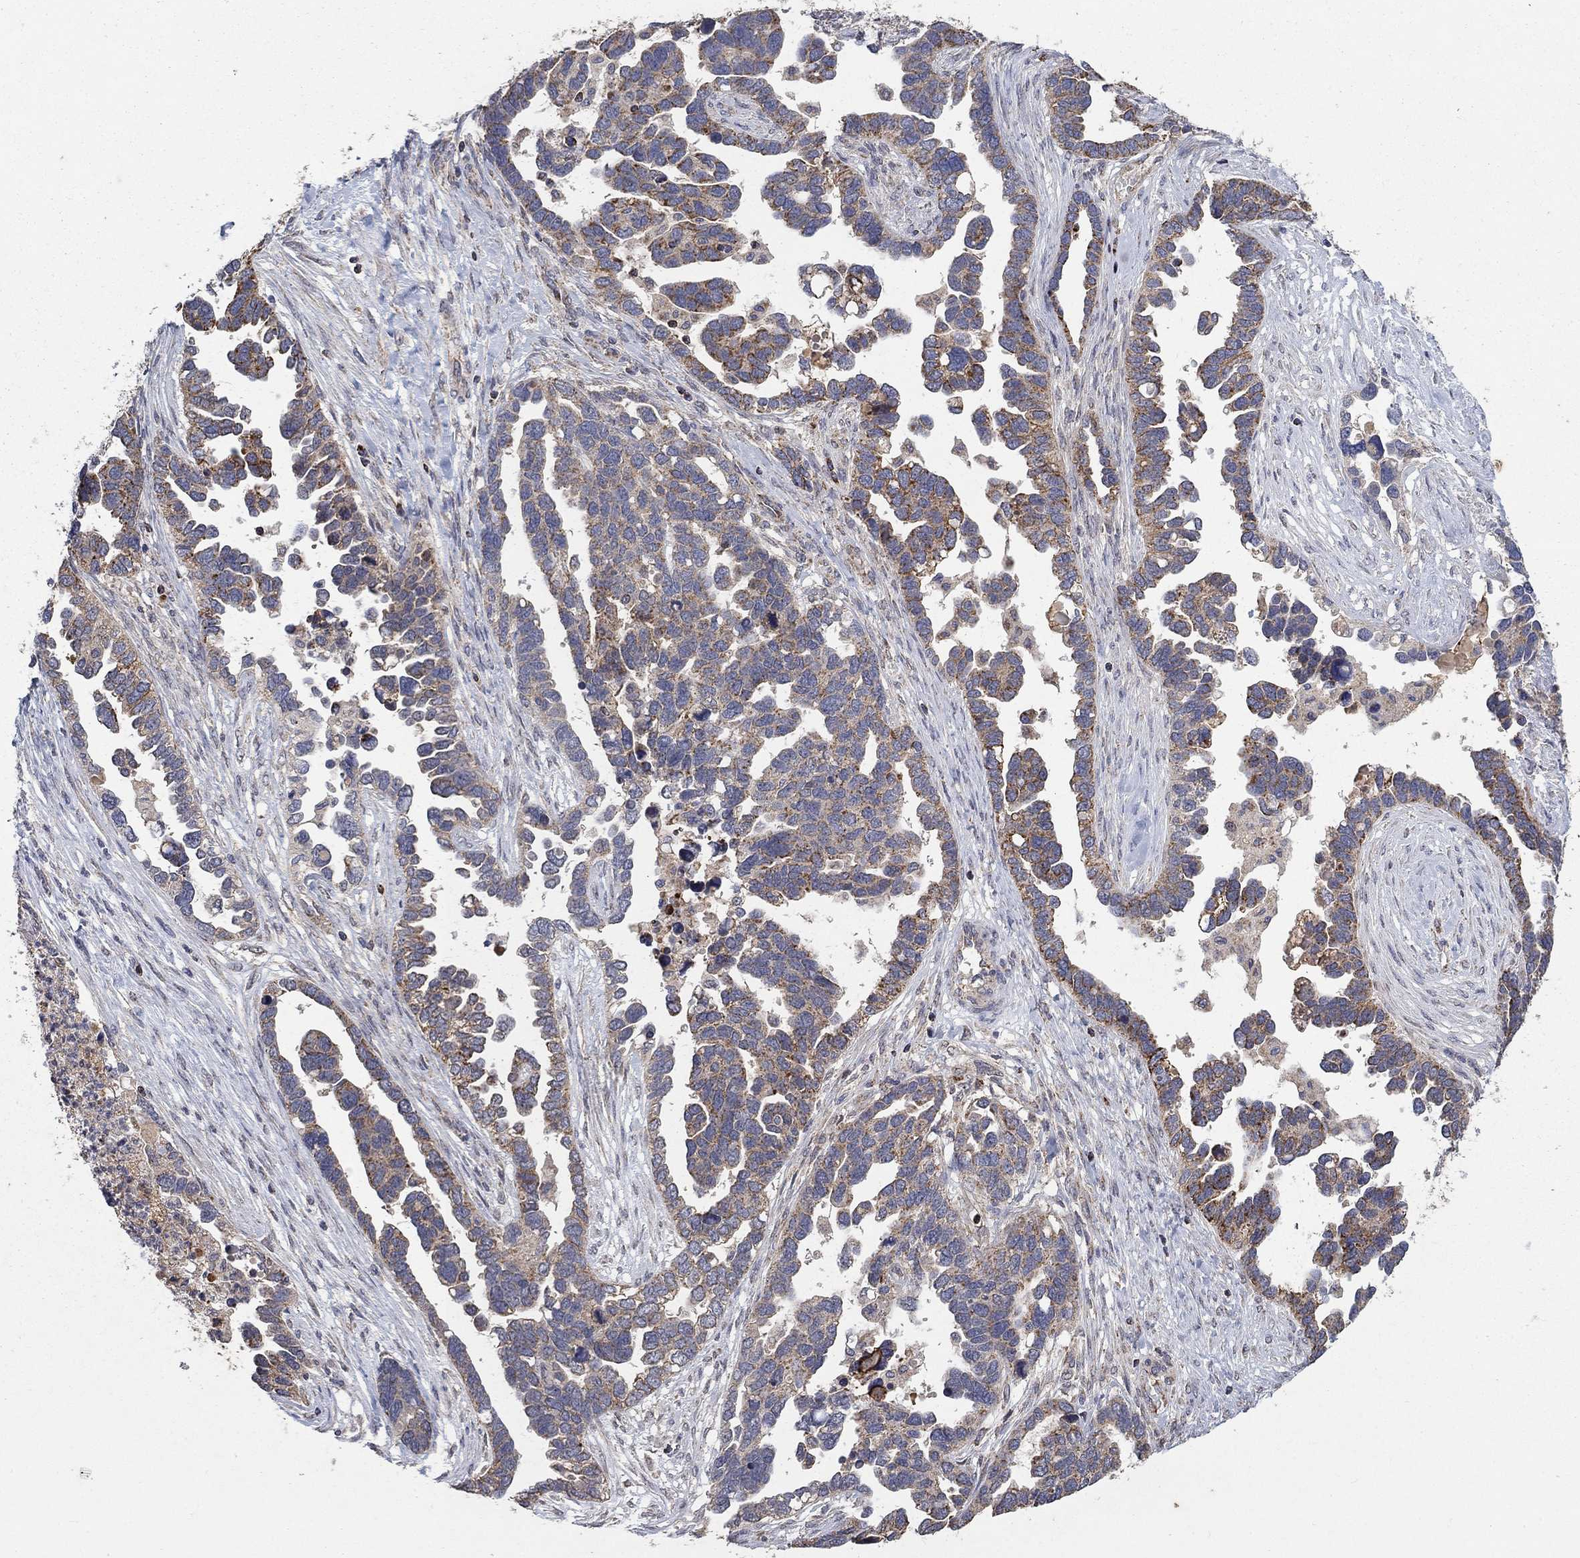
{"staining": {"intensity": "strong", "quantity": "<25%", "location": "cytoplasmic/membranous"}, "tissue": "ovarian cancer", "cell_type": "Tumor cells", "image_type": "cancer", "snomed": [{"axis": "morphology", "description": "Cystadenocarcinoma, serous, NOS"}, {"axis": "topography", "description": "Ovary"}], "caption": "IHC histopathology image of neoplastic tissue: human ovarian cancer stained using IHC exhibits medium levels of strong protein expression localized specifically in the cytoplasmic/membranous of tumor cells, appearing as a cytoplasmic/membranous brown color.", "gene": "GPSM1", "patient": {"sex": "female", "age": 54}}